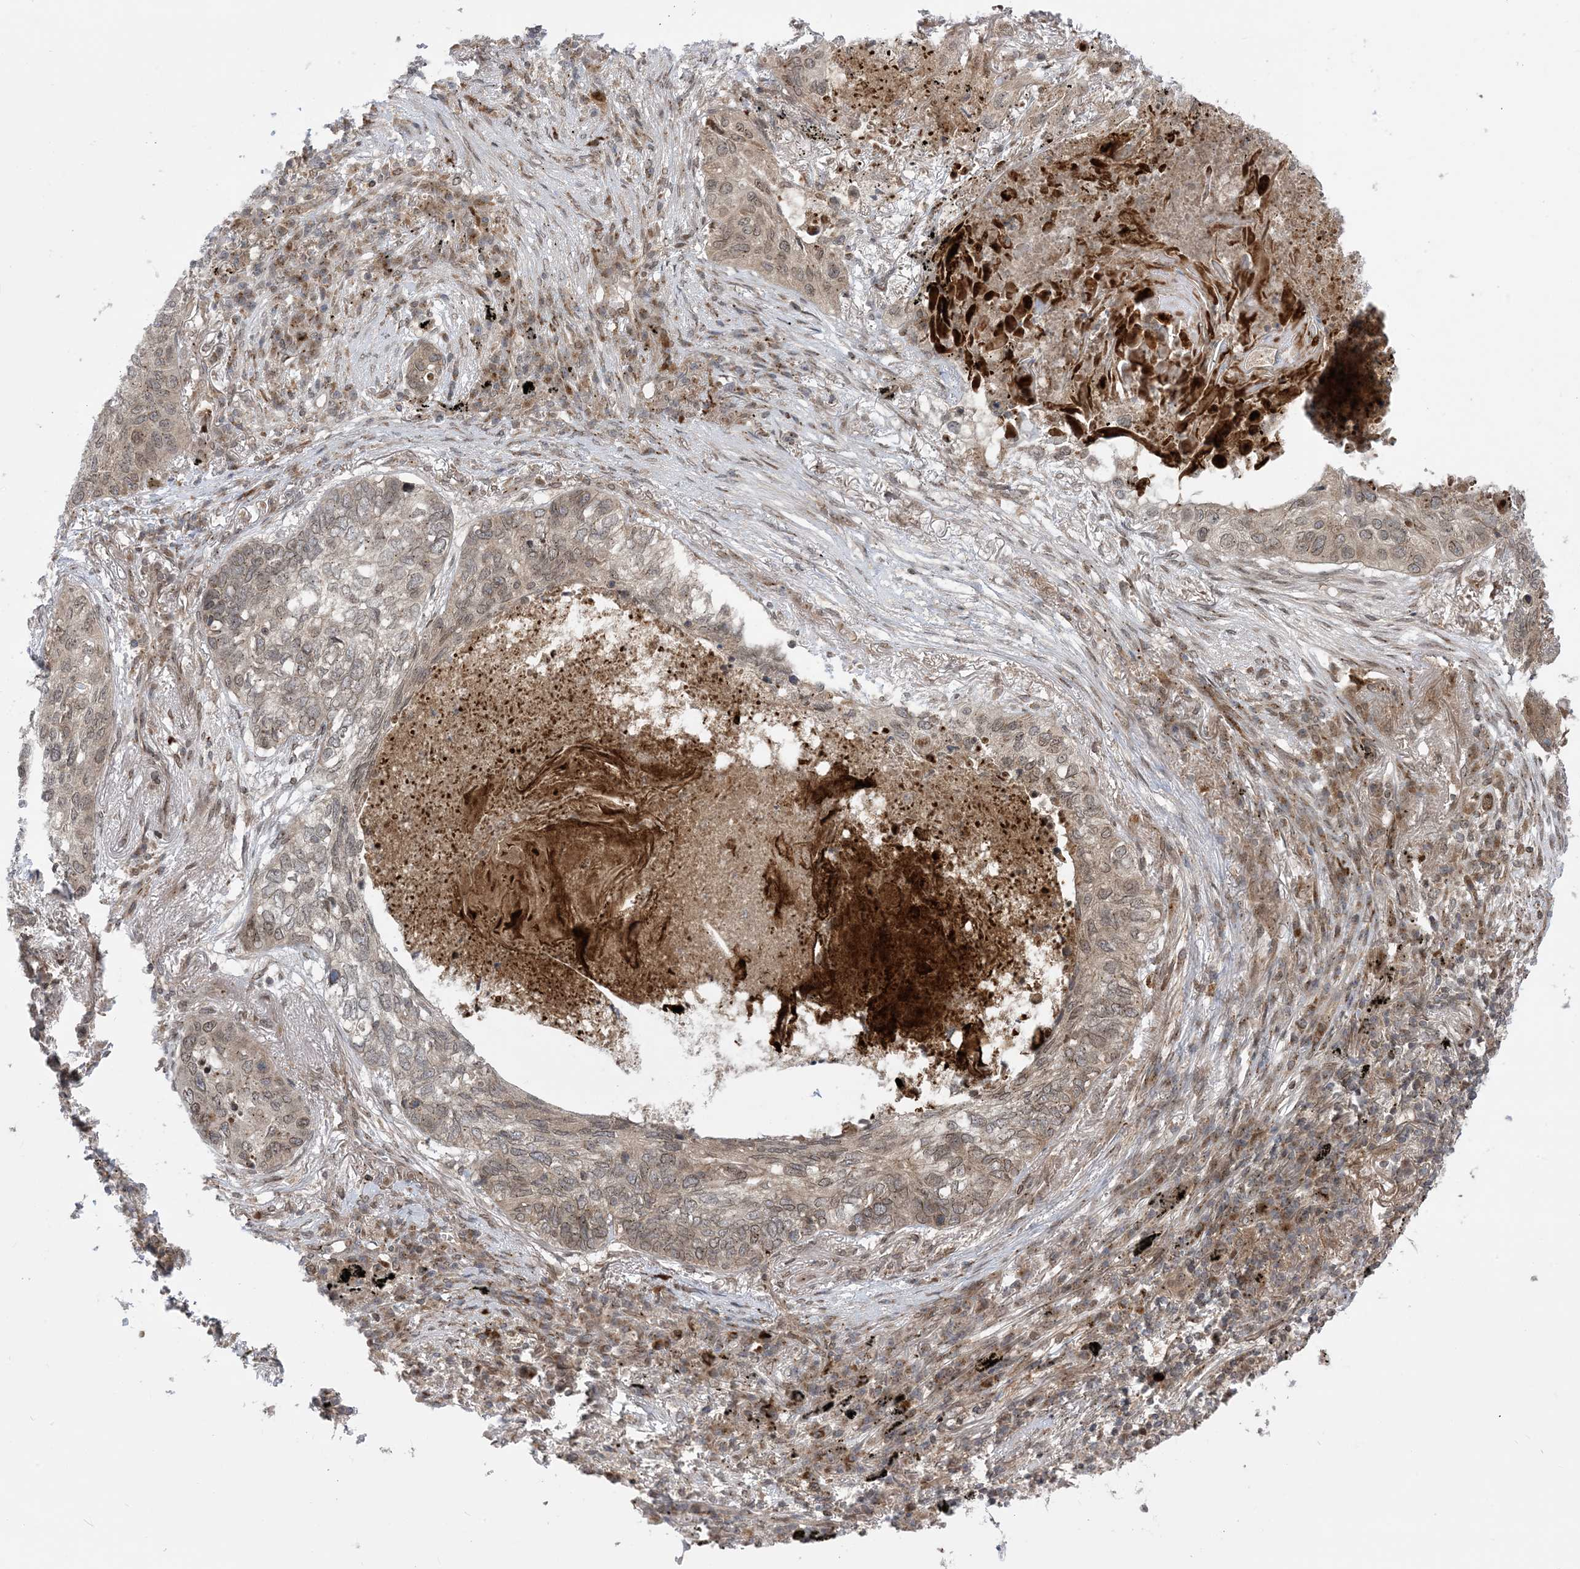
{"staining": {"intensity": "weak", "quantity": "25%-75%", "location": "cytoplasmic/membranous,nuclear"}, "tissue": "lung cancer", "cell_type": "Tumor cells", "image_type": "cancer", "snomed": [{"axis": "morphology", "description": "Squamous cell carcinoma, NOS"}, {"axis": "topography", "description": "Lung"}], "caption": "Immunohistochemical staining of human squamous cell carcinoma (lung) demonstrates weak cytoplasmic/membranous and nuclear protein staining in approximately 25%-75% of tumor cells.", "gene": "CASP4", "patient": {"sex": "female", "age": 63}}